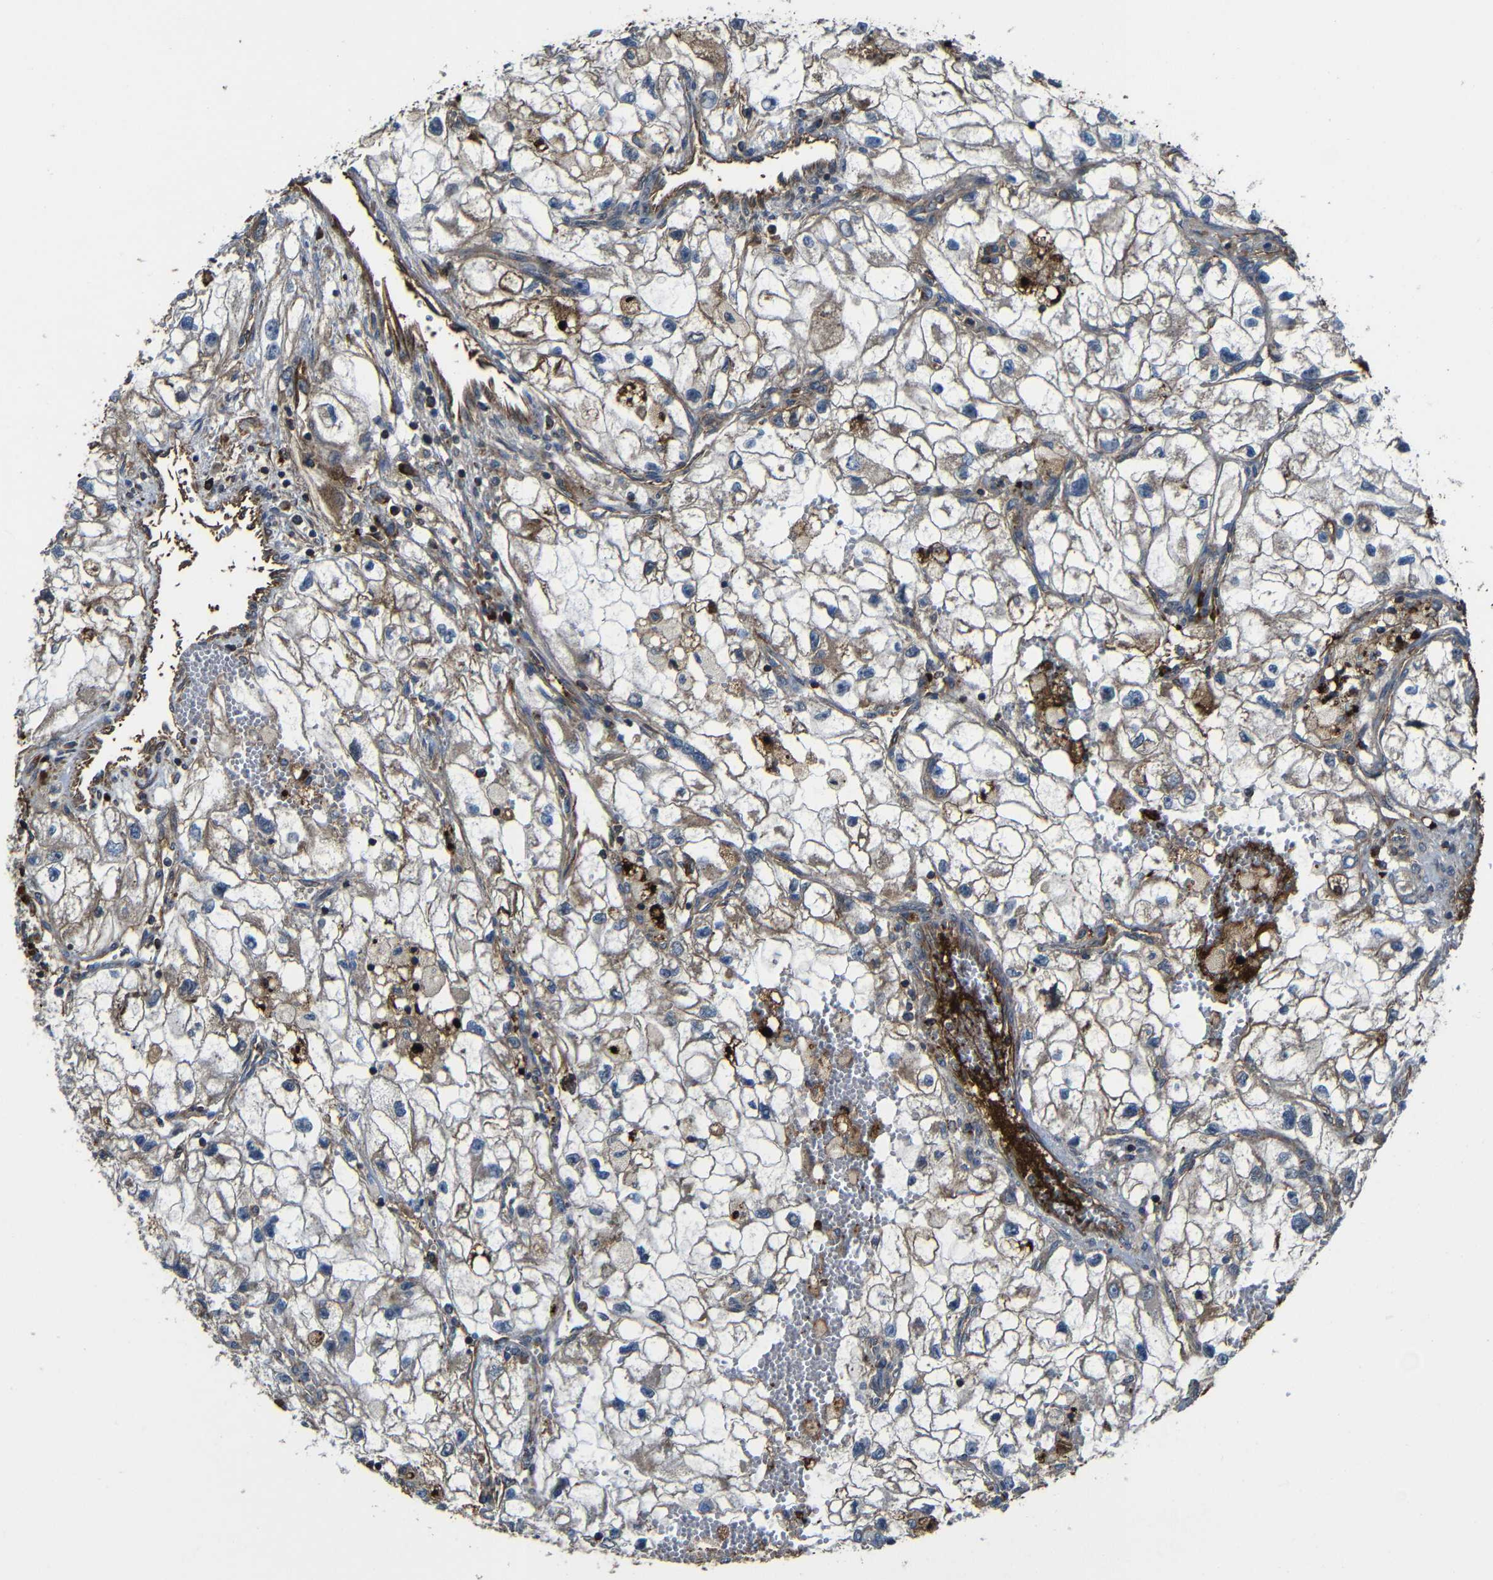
{"staining": {"intensity": "weak", "quantity": ">75%", "location": "cytoplasmic/membranous"}, "tissue": "renal cancer", "cell_type": "Tumor cells", "image_type": "cancer", "snomed": [{"axis": "morphology", "description": "Adenocarcinoma, NOS"}, {"axis": "topography", "description": "Kidney"}], "caption": "Immunohistochemical staining of human renal cancer shows low levels of weak cytoplasmic/membranous positivity in about >75% of tumor cells. Using DAB (3,3'-diaminobenzidine) (brown) and hematoxylin (blue) stains, captured at high magnification using brightfield microscopy.", "gene": "PTCH1", "patient": {"sex": "female", "age": 70}}